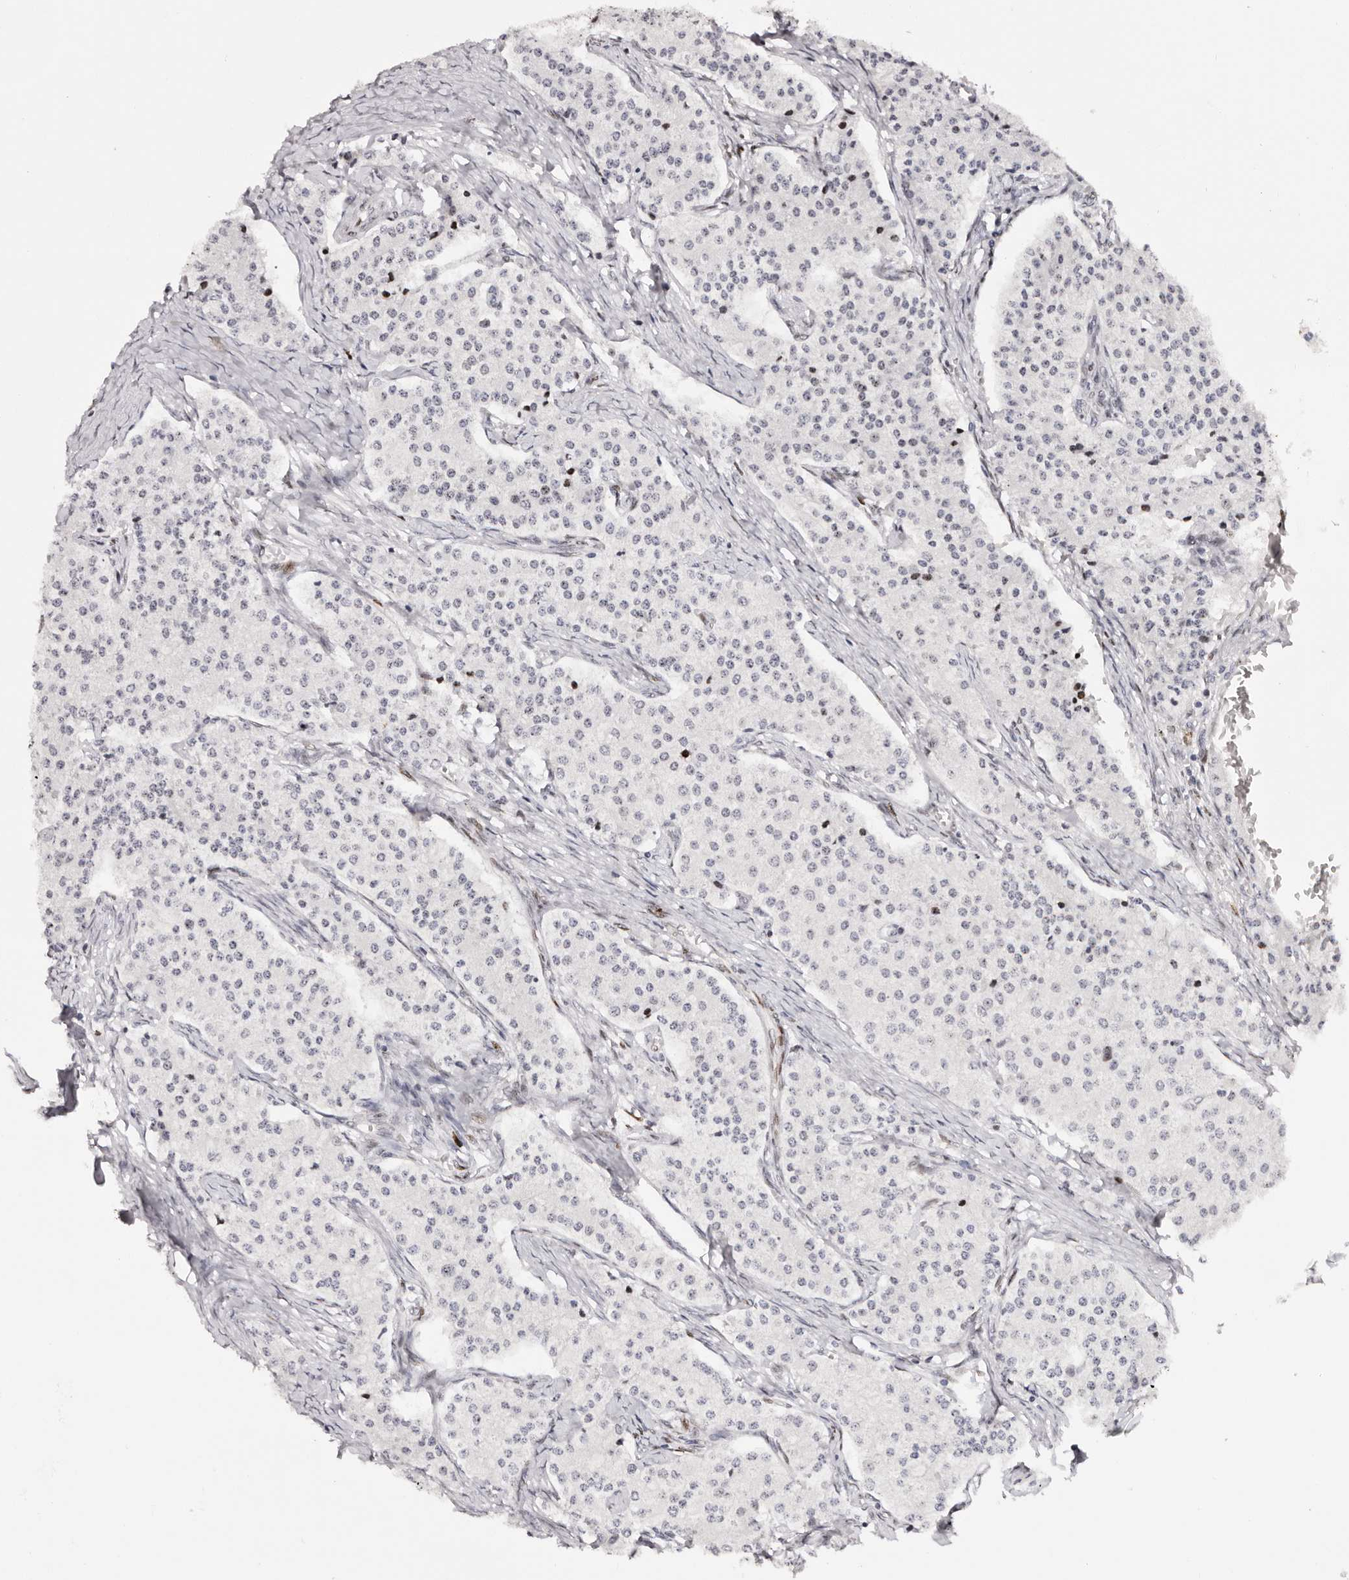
{"staining": {"intensity": "negative", "quantity": "none", "location": "none"}, "tissue": "carcinoid", "cell_type": "Tumor cells", "image_type": "cancer", "snomed": [{"axis": "morphology", "description": "Carcinoid, malignant, NOS"}, {"axis": "topography", "description": "Colon"}], "caption": "Micrograph shows no protein positivity in tumor cells of carcinoid tissue. Brightfield microscopy of immunohistochemistry (IHC) stained with DAB (brown) and hematoxylin (blue), captured at high magnification.", "gene": "NUP153", "patient": {"sex": "female", "age": 52}}